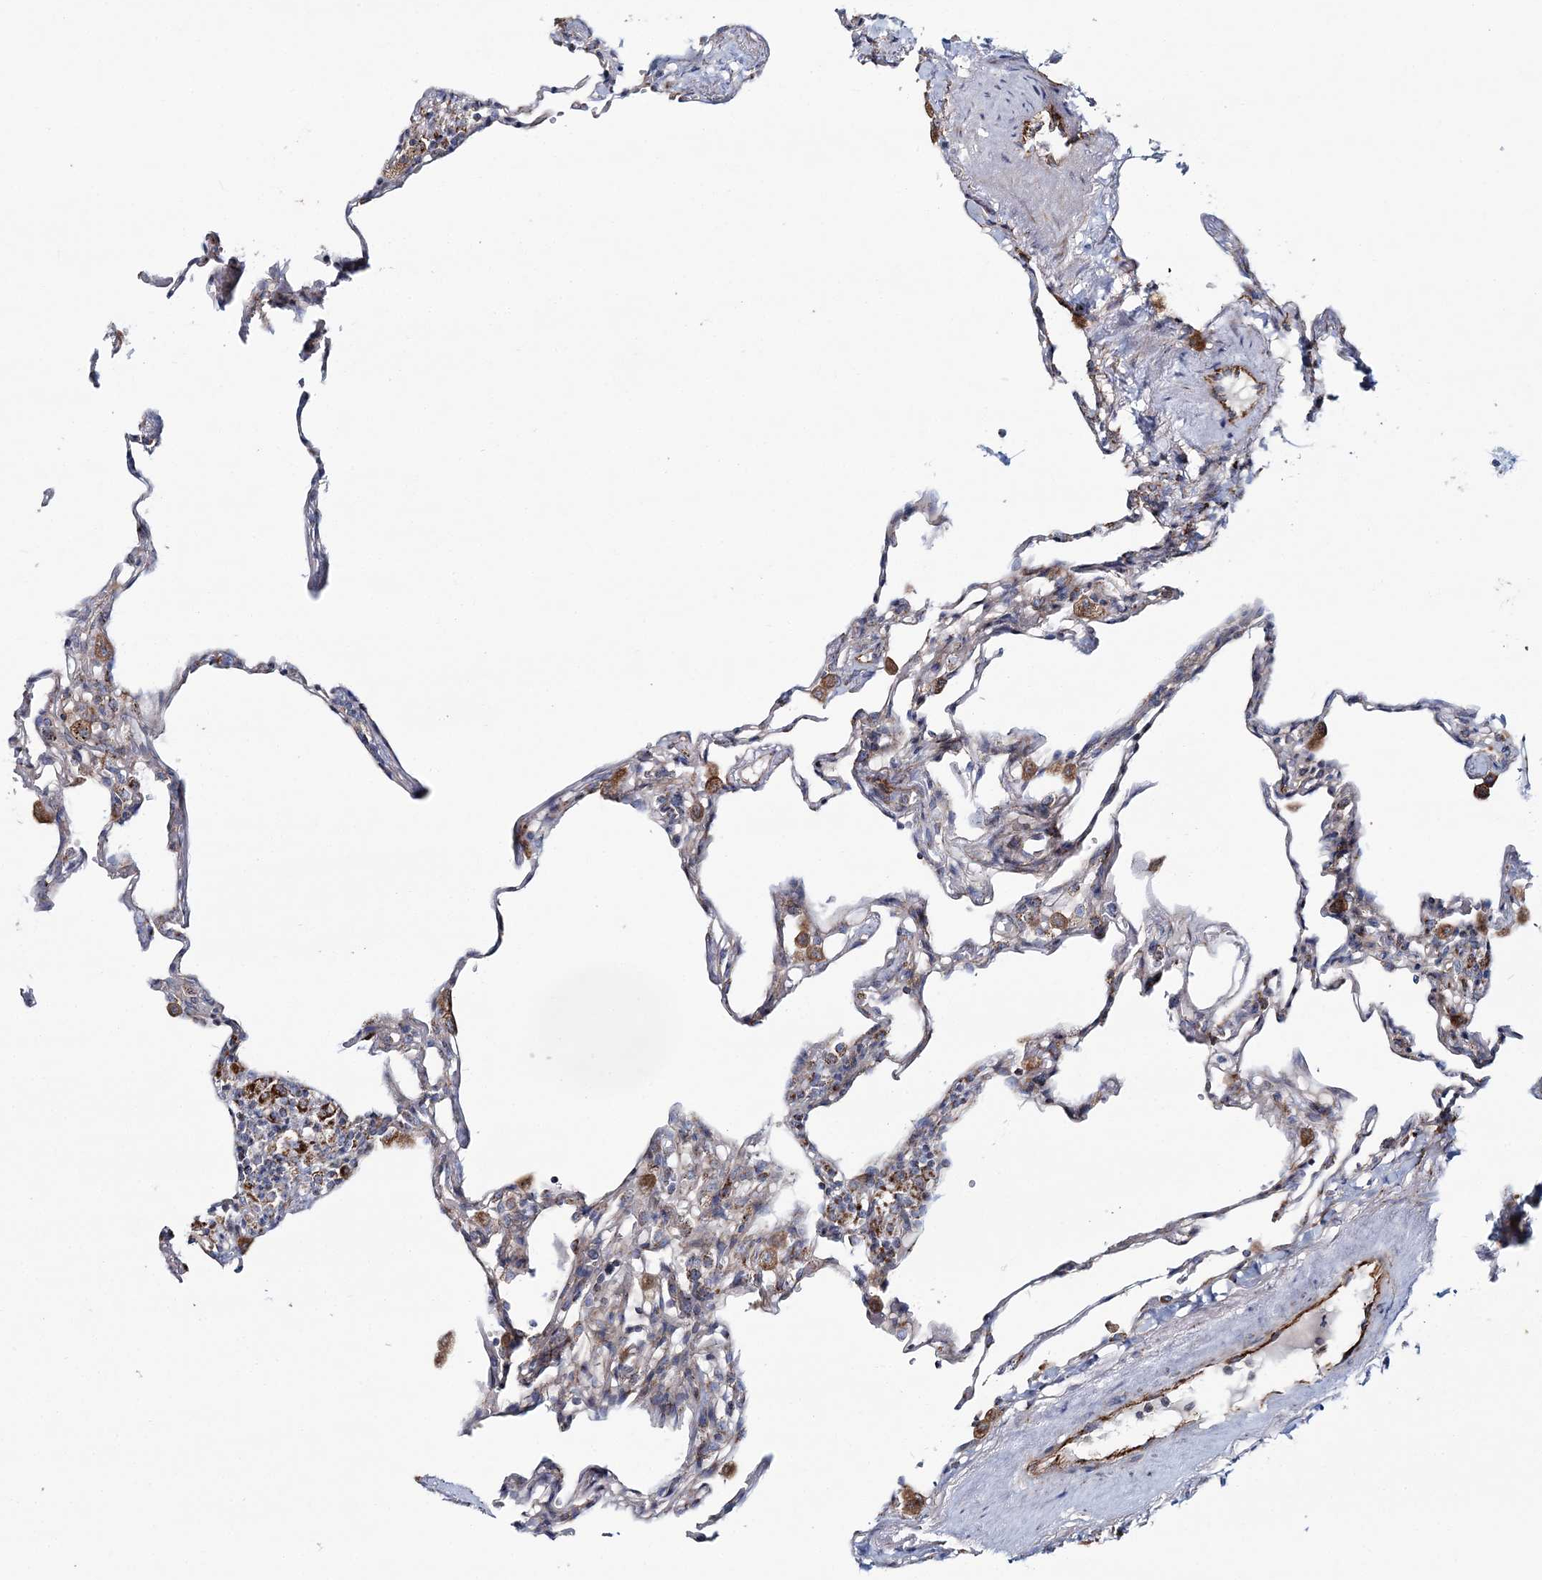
{"staining": {"intensity": "weak", "quantity": "<25%", "location": "cytoplasmic/membranous"}, "tissue": "lung", "cell_type": "Alveolar cells", "image_type": "normal", "snomed": [{"axis": "morphology", "description": "Normal tissue, NOS"}, {"axis": "topography", "description": "Lung"}], "caption": "Immunohistochemistry (IHC) histopathology image of normal human lung stained for a protein (brown), which reveals no staining in alveolar cells.", "gene": "ARHGAP6", "patient": {"sex": "male", "age": 59}}